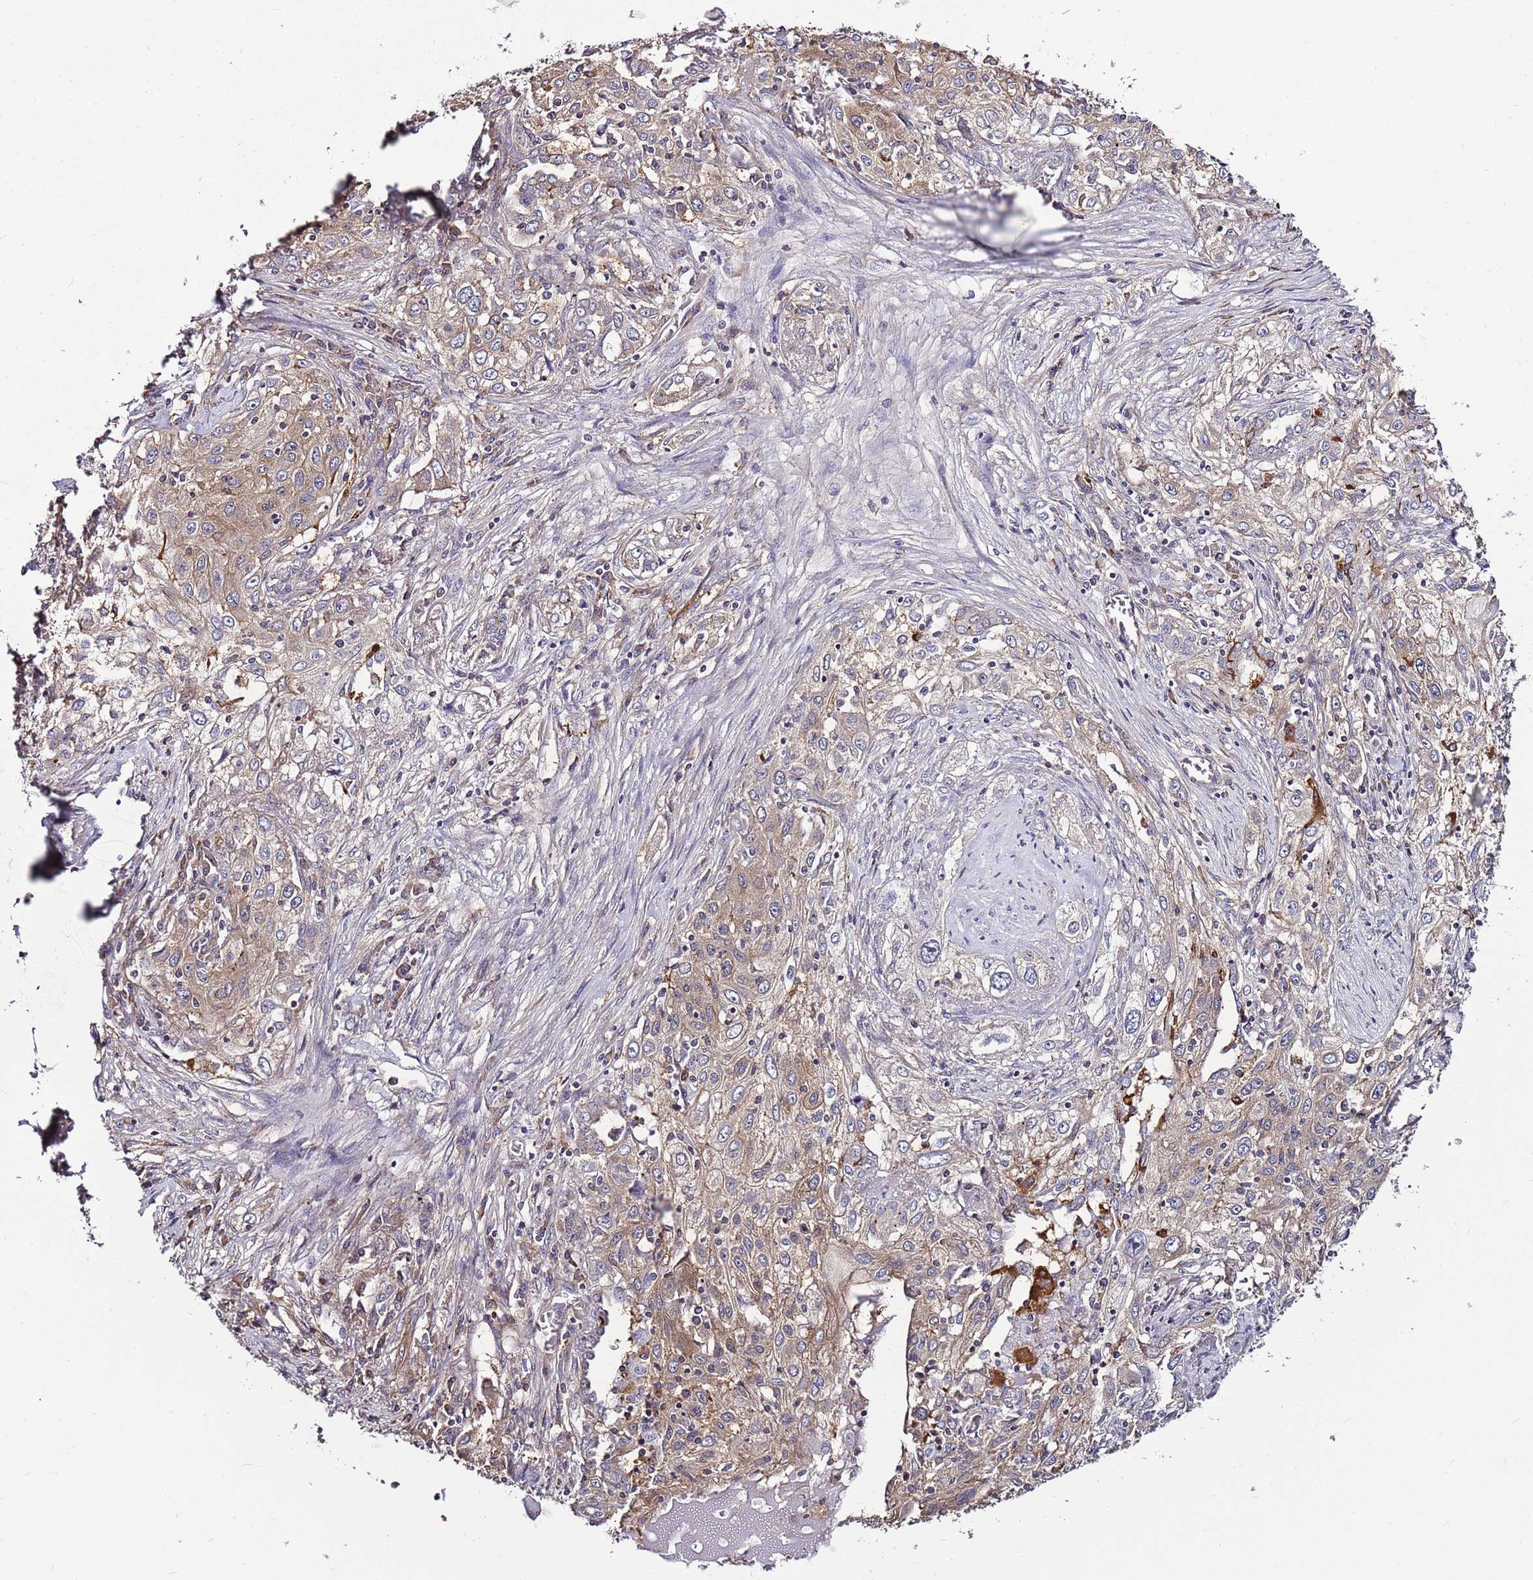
{"staining": {"intensity": "weak", "quantity": ">75%", "location": "cytoplasmic/membranous"}, "tissue": "lung cancer", "cell_type": "Tumor cells", "image_type": "cancer", "snomed": [{"axis": "morphology", "description": "Squamous cell carcinoma, NOS"}, {"axis": "topography", "description": "Lung"}], "caption": "IHC of lung cancer shows low levels of weak cytoplasmic/membranous positivity in about >75% of tumor cells. (DAB IHC, brown staining for protein, blue staining for nuclei).", "gene": "ATXN2L", "patient": {"sex": "female", "age": 69}}